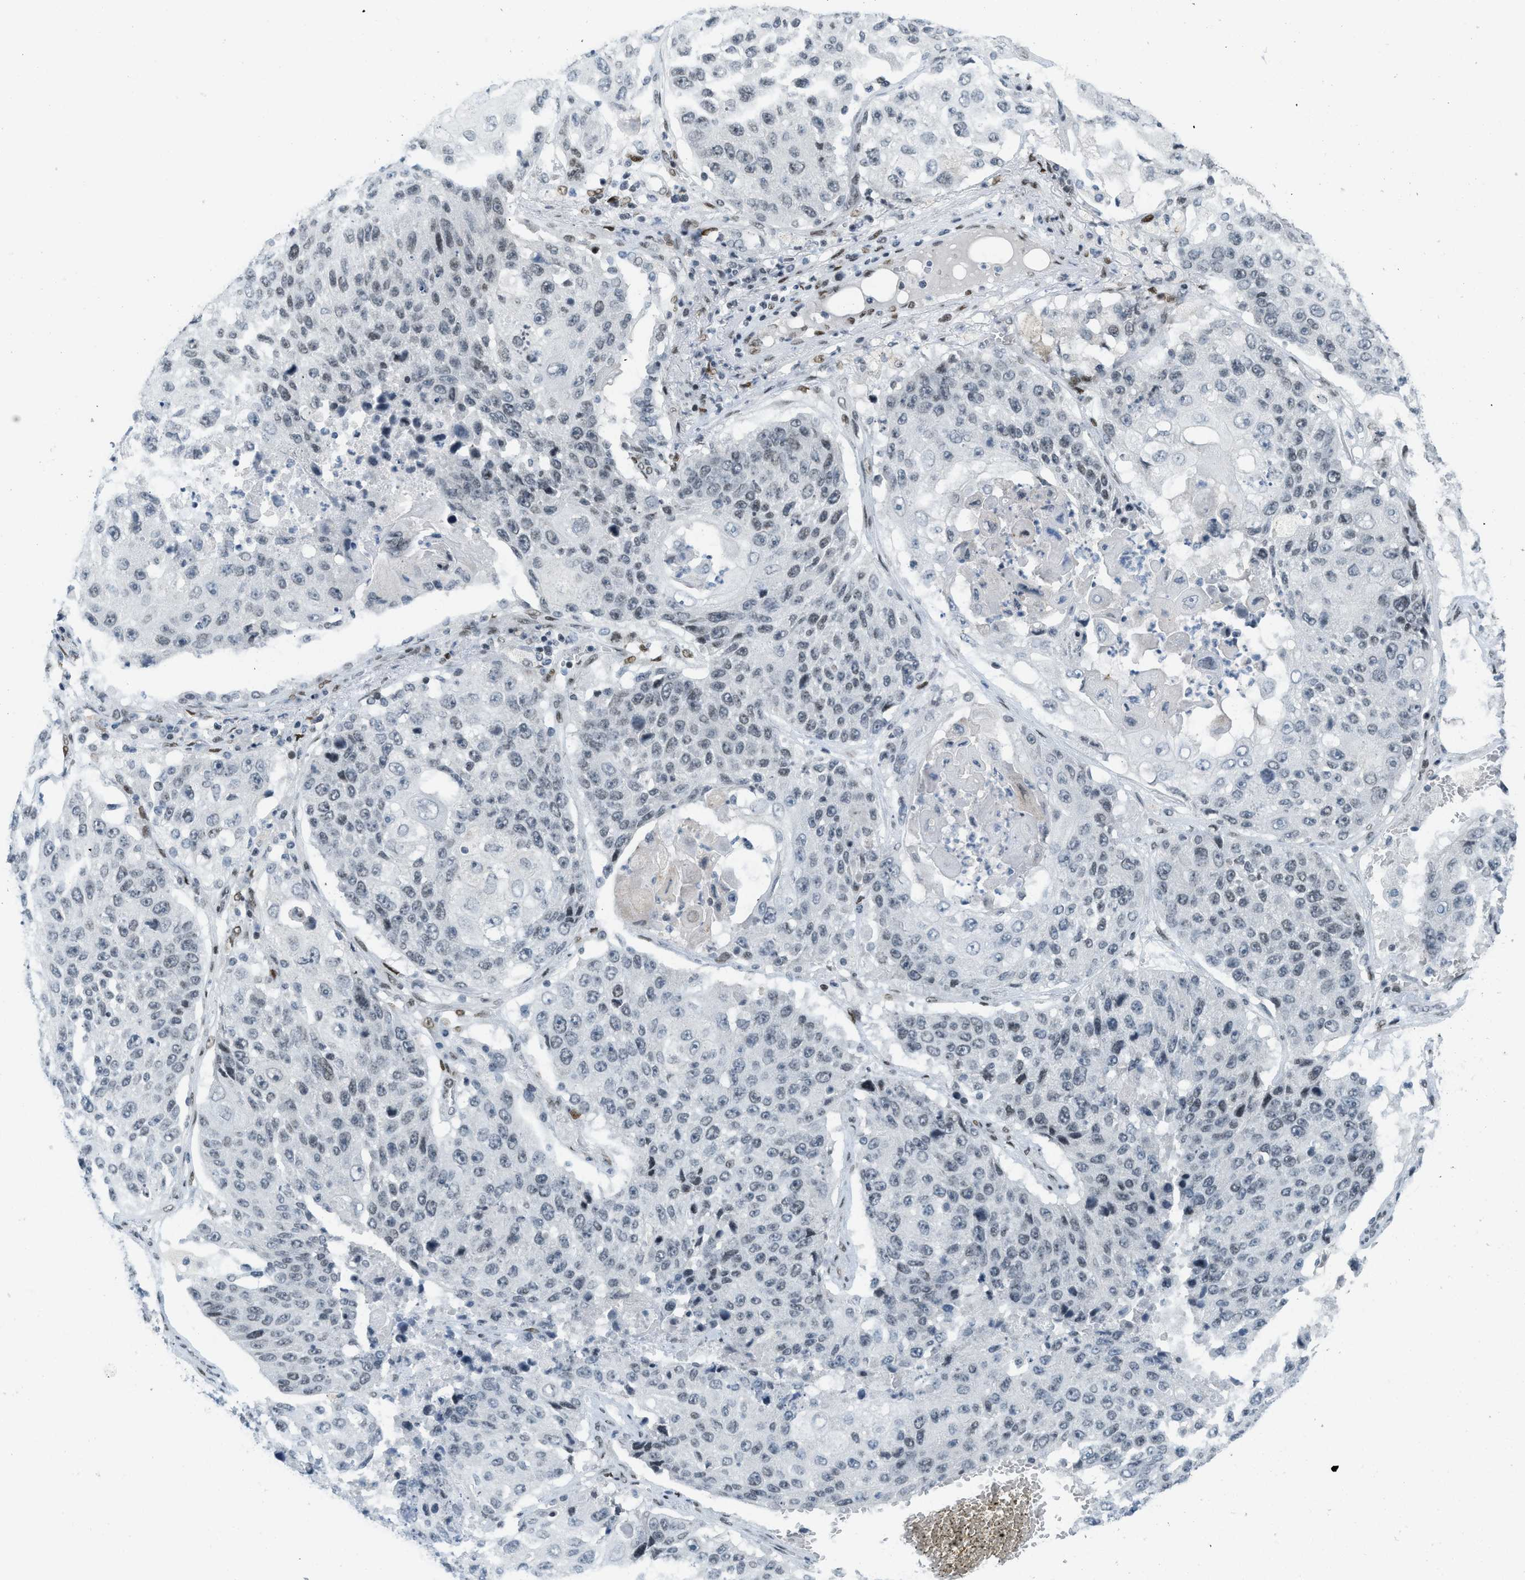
{"staining": {"intensity": "weak", "quantity": "<25%", "location": "nuclear"}, "tissue": "lung cancer", "cell_type": "Tumor cells", "image_type": "cancer", "snomed": [{"axis": "morphology", "description": "Squamous cell carcinoma, NOS"}, {"axis": "topography", "description": "Lung"}], "caption": "Tumor cells are negative for protein expression in human lung squamous cell carcinoma.", "gene": "PBX1", "patient": {"sex": "male", "age": 61}}